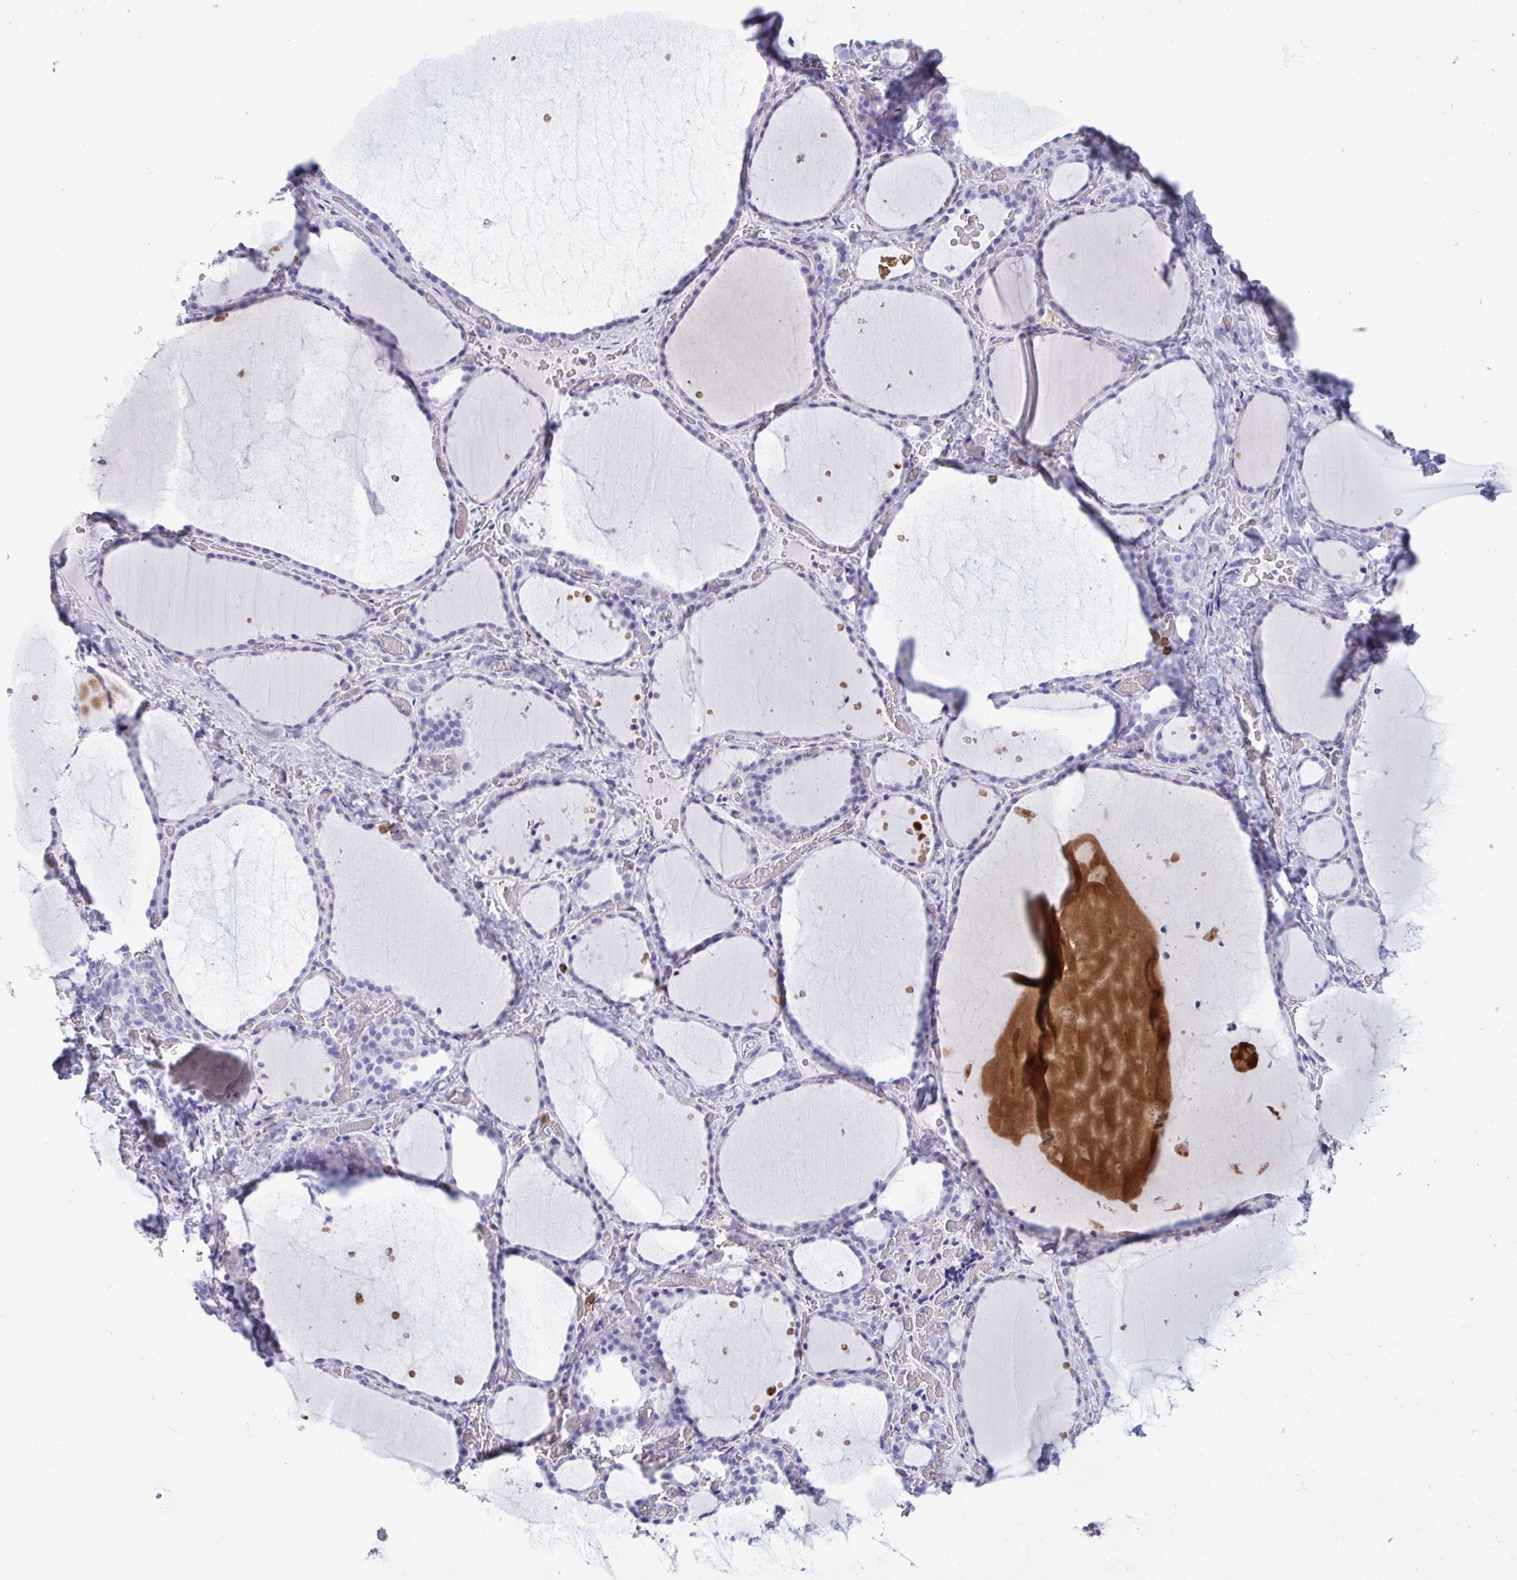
{"staining": {"intensity": "negative", "quantity": "none", "location": "none"}, "tissue": "thyroid gland", "cell_type": "Glandular cells", "image_type": "normal", "snomed": [{"axis": "morphology", "description": "Normal tissue, NOS"}, {"axis": "topography", "description": "Thyroid gland"}], "caption": "DAB (3,3'-diaminobenzidine) immunohistochemical staining of normal thyroid gland shows no significant expression in glandular cells. The staining is performed using DAB brown chromogen with nuclei counter-stained in using hematoxylin.", "gene": "ARHGAP42", "patient": {"sex": "female", "age": 36}}